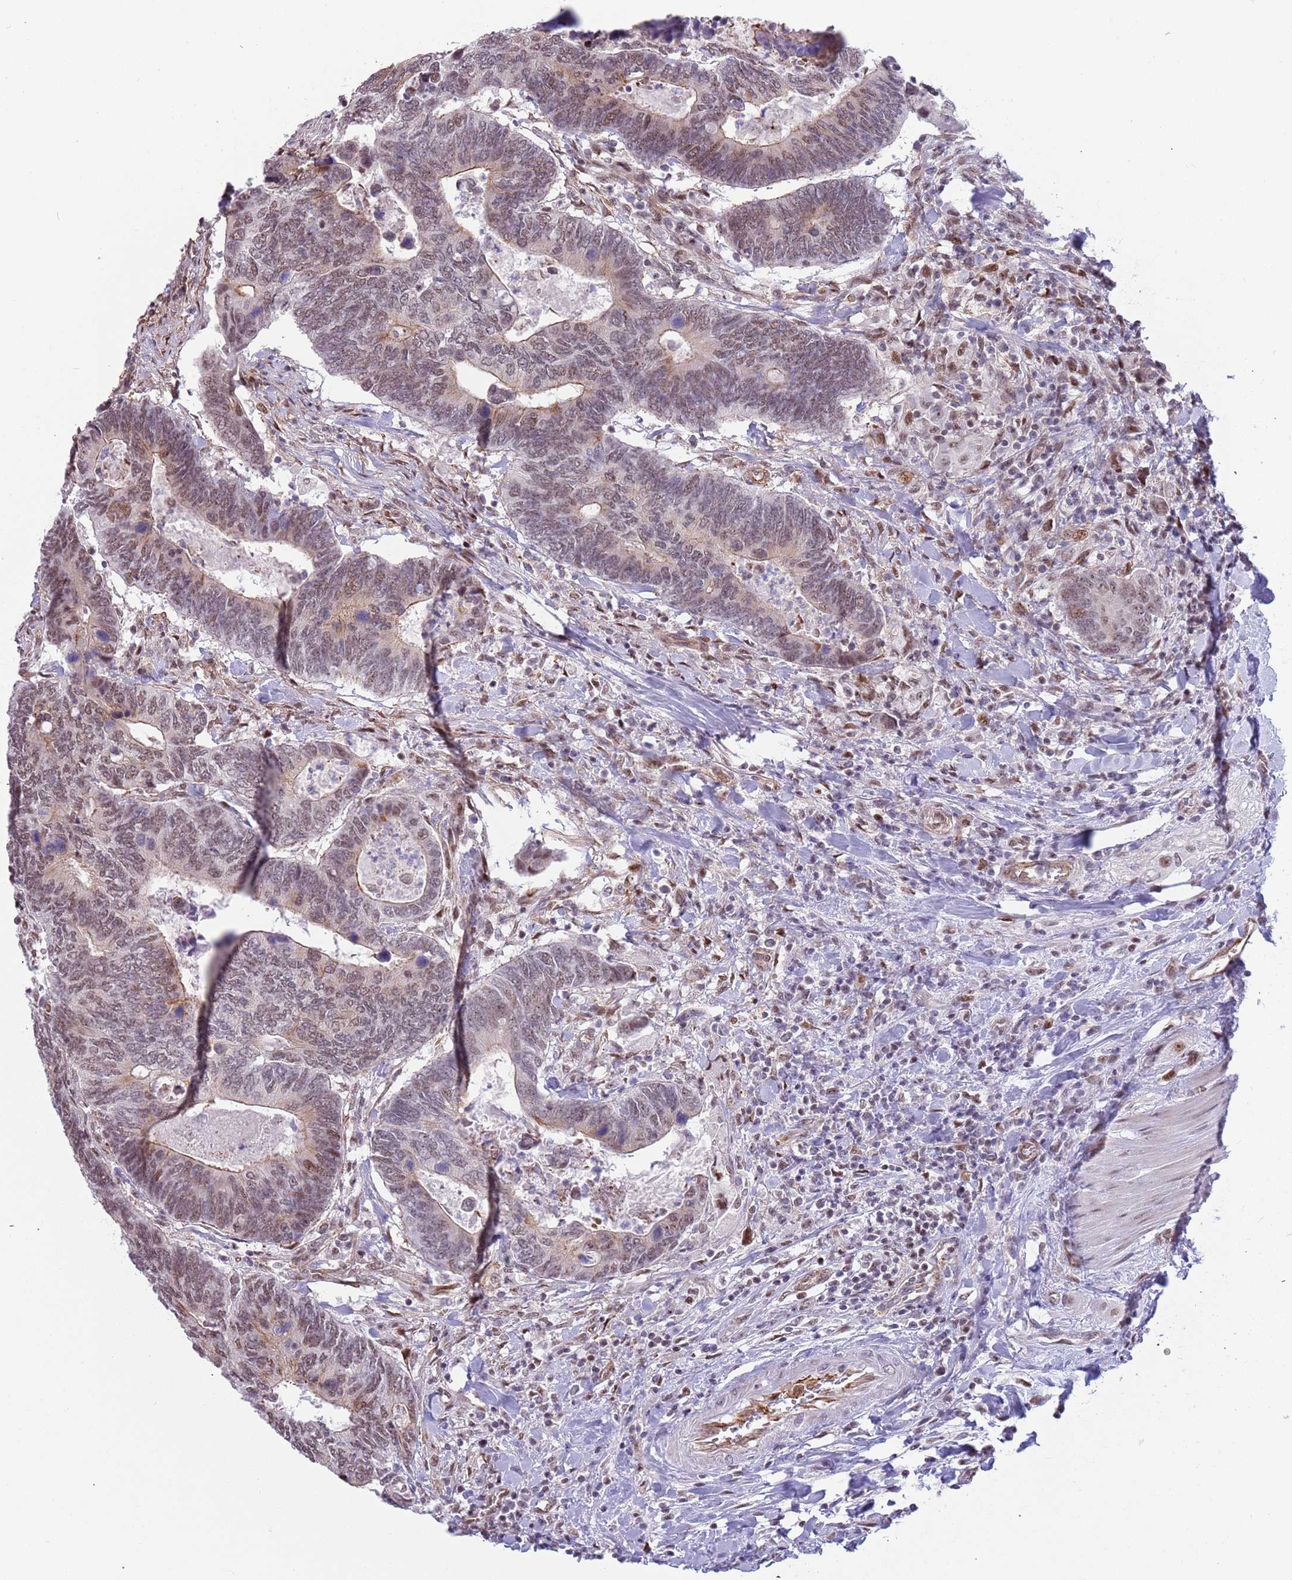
{"staining": {"intensity": "moderate", "quantity": "25%-75%", "location": "cytoplasmic/membranous,nuclear"}, "tissue": "colorectal cancer", "cell_type": "Tumor cells", "image_type": "cancer", "snomed": [{"axis": "morphology", "description": "Adenocarcinoma, NOS"}, {"axis": "topography", "description": "Colon"}], "caption": "Immunohistochemistry (IHC) photomicrograph of human colorectal cancer stained for a protein (brown), which reveals medium levels of moderate cytoplasmic/membranous and nuclear staining in approximately 25%-75% of tumor cells.", "gene": "LRMDA", "patient": {"sex": "male", "age": 87}}